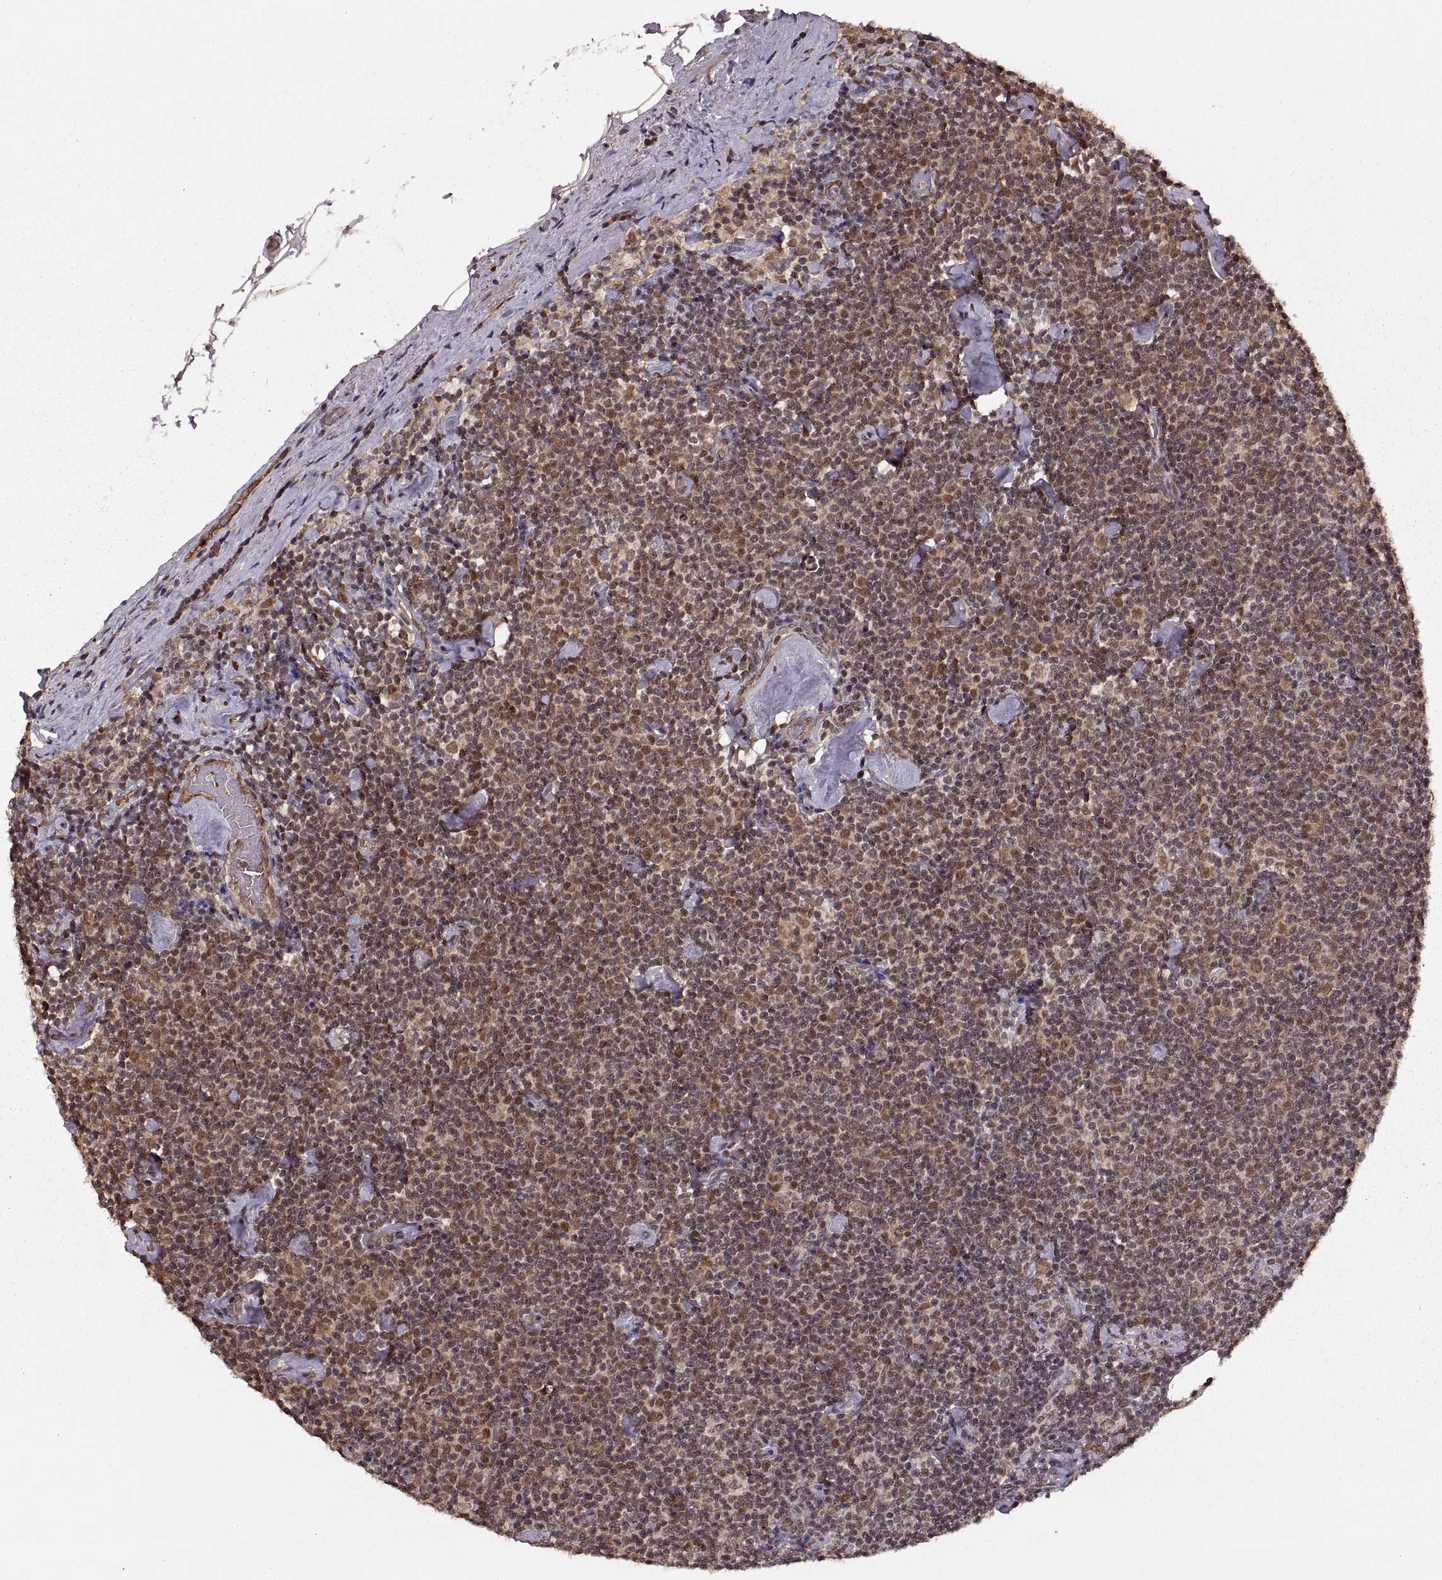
{"staining": {"intensity": "moderate", "quantity": ">75%", "location": "cytoplasmic/membranous,nuclear"}, "tissue": "lymphoma", "cell_type": "Tumor cells", "image_type": "cancer", "snomed": [{"axis": "morphology", "description": "Malignant lymphoma, non-Hodgkin's type, Low grade"}, {"axis": "topography", "description": "Lymph node"}], "caption": "The histopathology image reveals immunohistochemical staining of malignant lymphoma, non-Hodgkin's type (low-grade). There is moderate cytoplasmic/membranous and nuclear positivity is appreciated in about >75% of tumor cells.", "gene": "RFT1", "patient": {"sex": "male", "age": 81}}